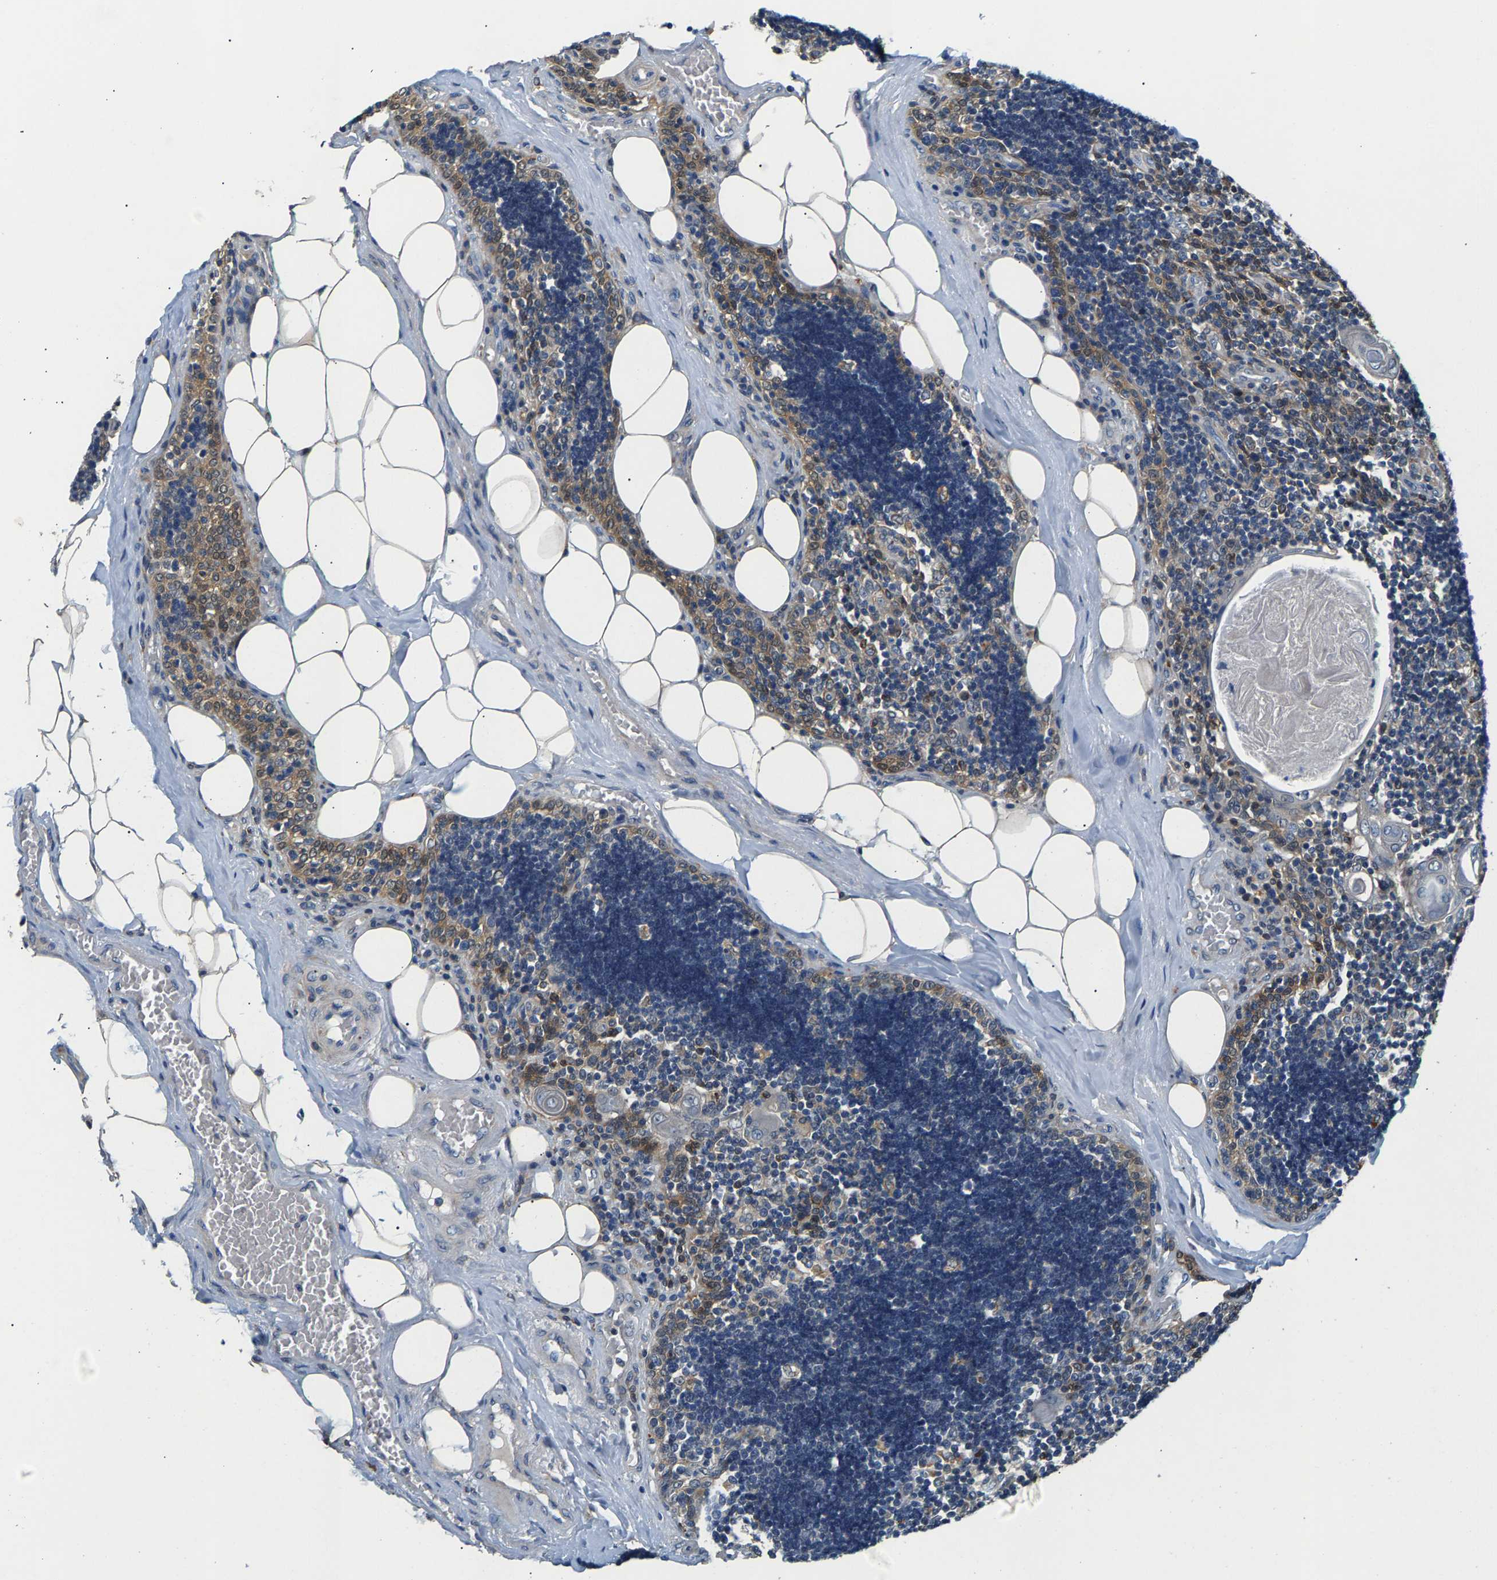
{"staining": {"intensity": "weak", "quantity": "<25%", "location": "cytoplasmic/membranous"}, "tissue": "lymph node", "cell_type": "Germinal center cells", "image_type": "normal", "snomed": [{"axis": "morphology", "description": "Normal tissue, NOS"}, {"axis": "topography", "description": "Lymph node"}], "caption": "Lymph node was stained to show a protein in brown. There is no significant staining in germinal center cells. Brightfield microscopy of immunohistochemistry (IHC) stained with DAB (3,3'-diaminobenzidine) (brown) and hematoxylin (blue), captured at high magnification.", "gene": "NT5C", "patient": {"sex": "male", "age": 33}}